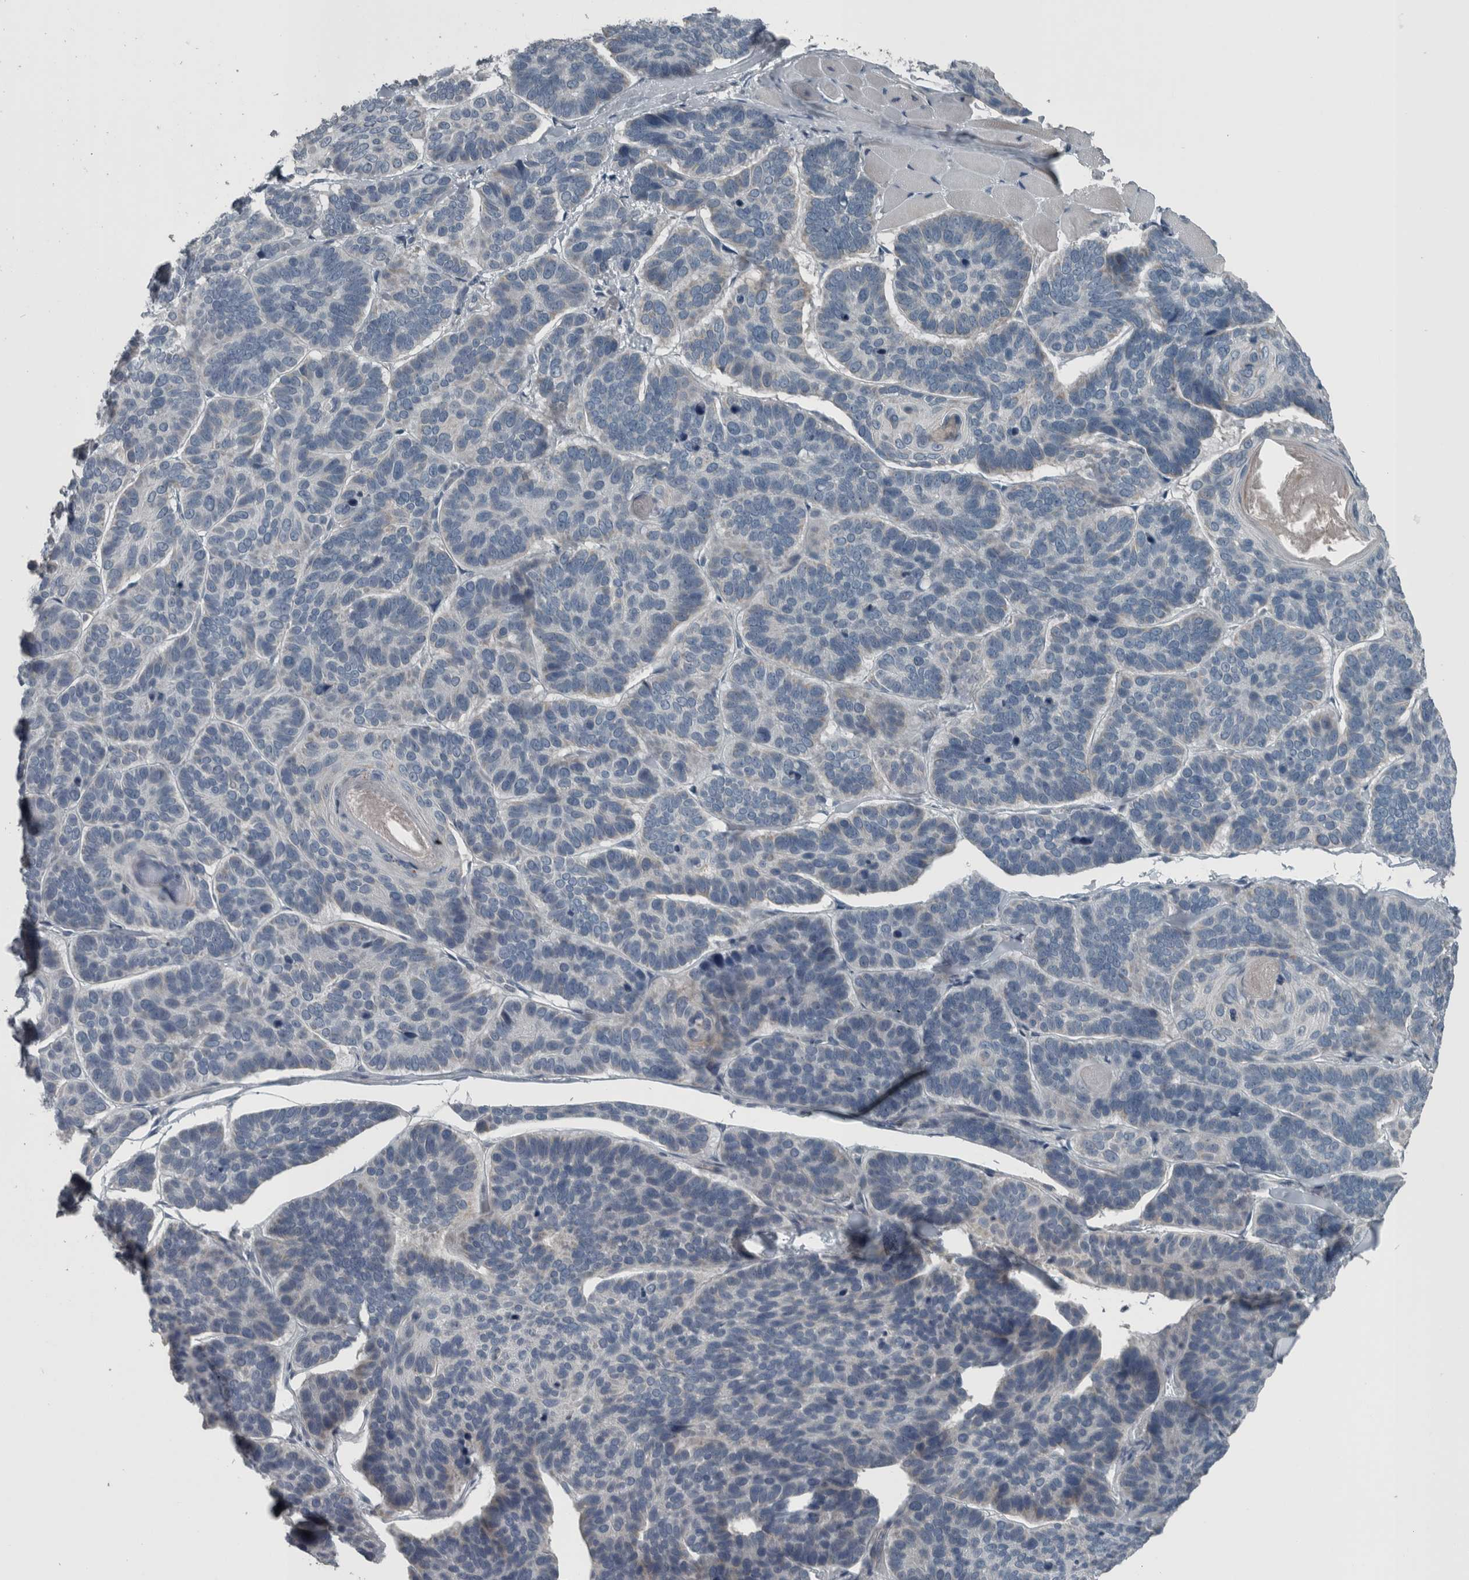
{"staining": {"intensity": "negative", "quantity": "none", "location": "none"}, "tissue": "skin cancer", "cell_type": "Tumor cells", "image_type": "cancer", "snomed": [{"axis": "morphology", "description": "Basal cell carcinoma"}, {"axis": "topography", "description": "Skin"}], "caption": "Protein analysis of skin cancer (basal cell carcinoma) exhibits no significant positivity in tumor cells. (DAB (3,3'-diaminobenzidine) IHC, high magnification).", "gene": "KRT20", "patient": {"sex": "male", "age": 62}}